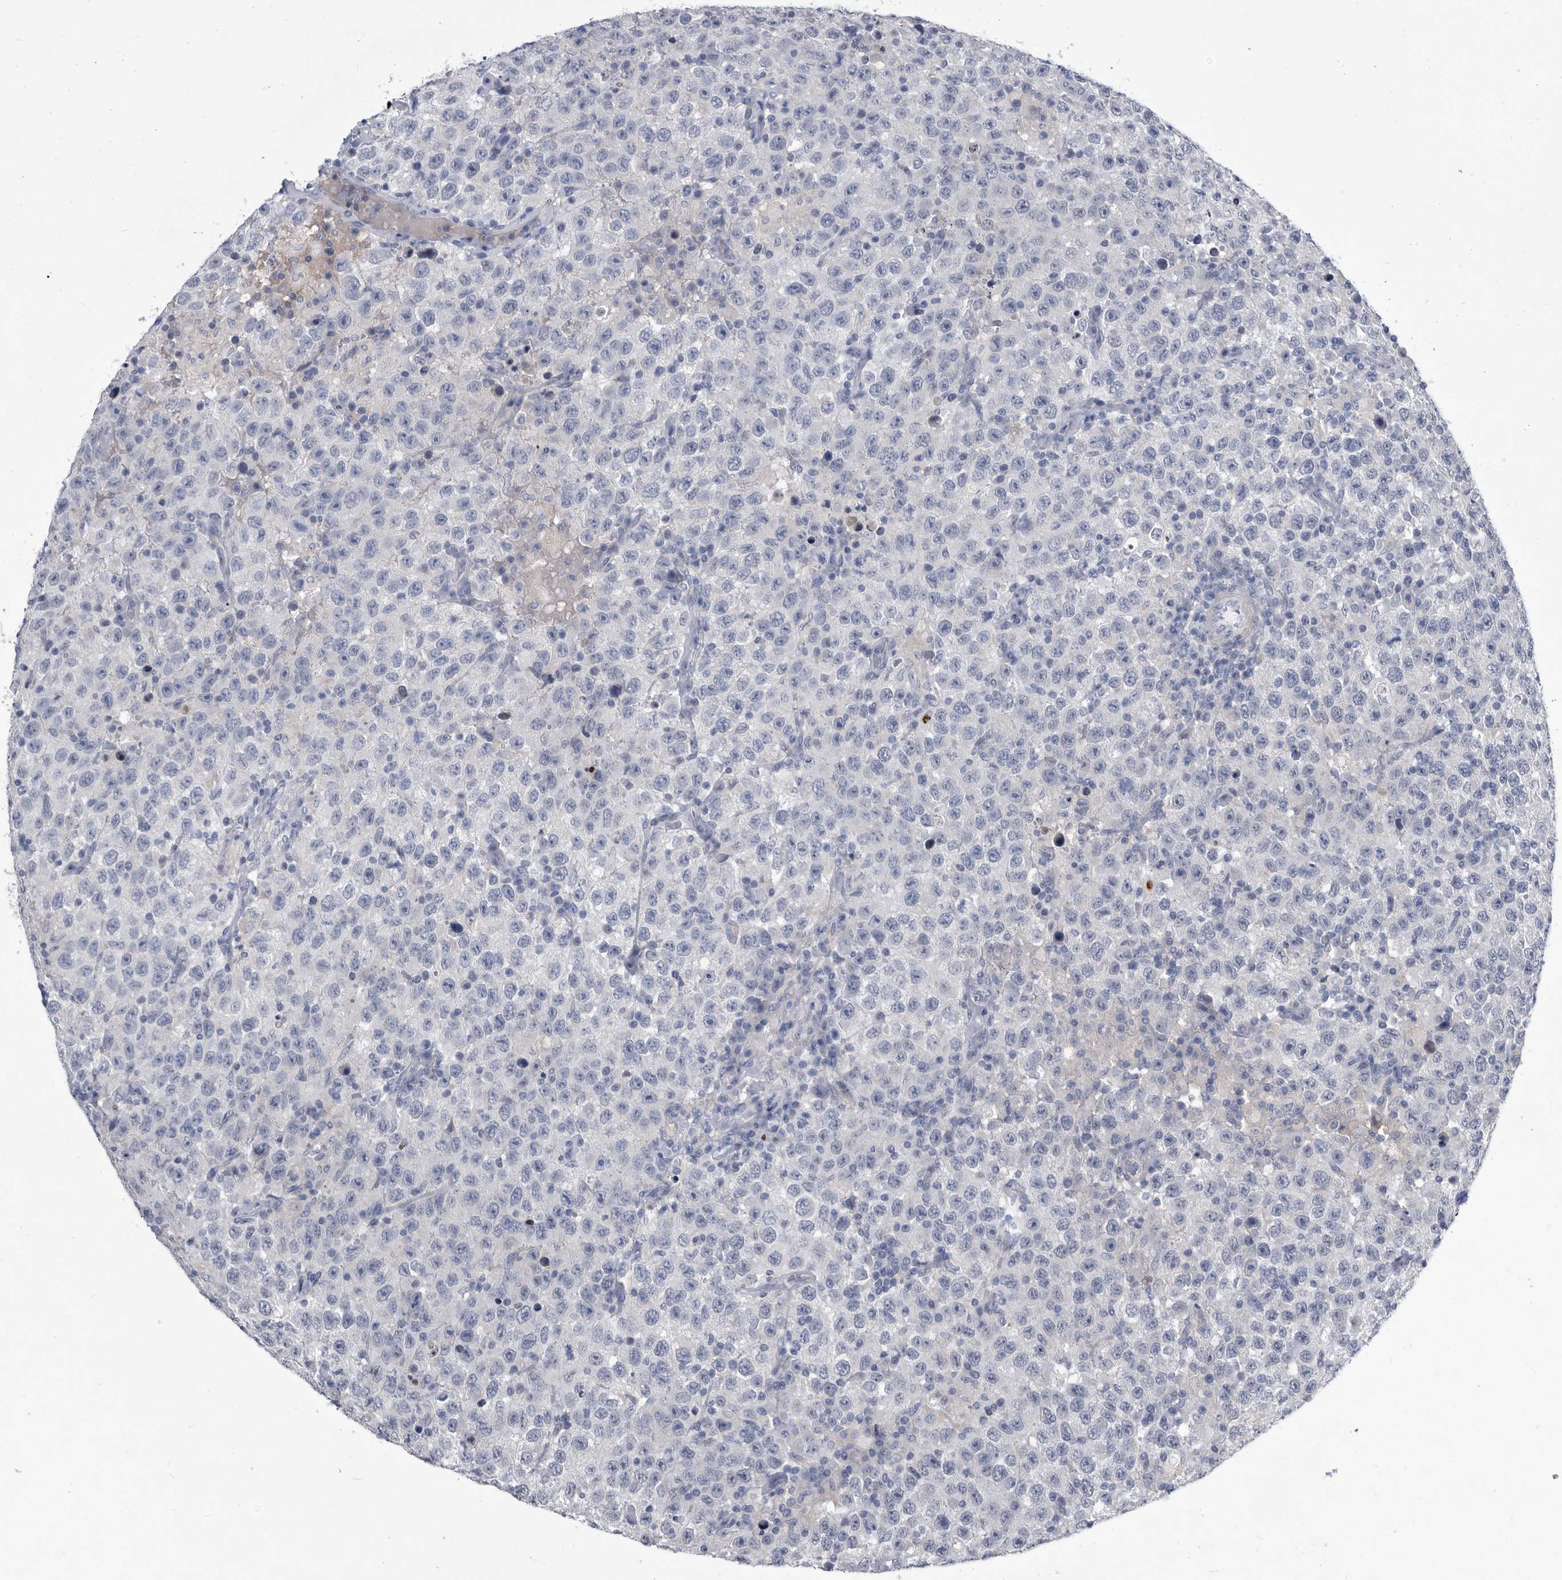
{"staining": {"intensity": "negative", "quantity": "none", "location": "none"}, "tissue": "testis cancer", "cell_type": "Tumor cells", "image_type": "cancer", "snomed": [{"axis": "morphology", "description": "Seminoma, NOS"}, {"axis": "topography", "description": "Testis"}], "caption": "This is an immunohistochemistry (IHC) image of human seminoma (testis). There is no staining in tumor cells.", "gene": "BTBD6", "patient": {"sex": "male", "age": 41}}